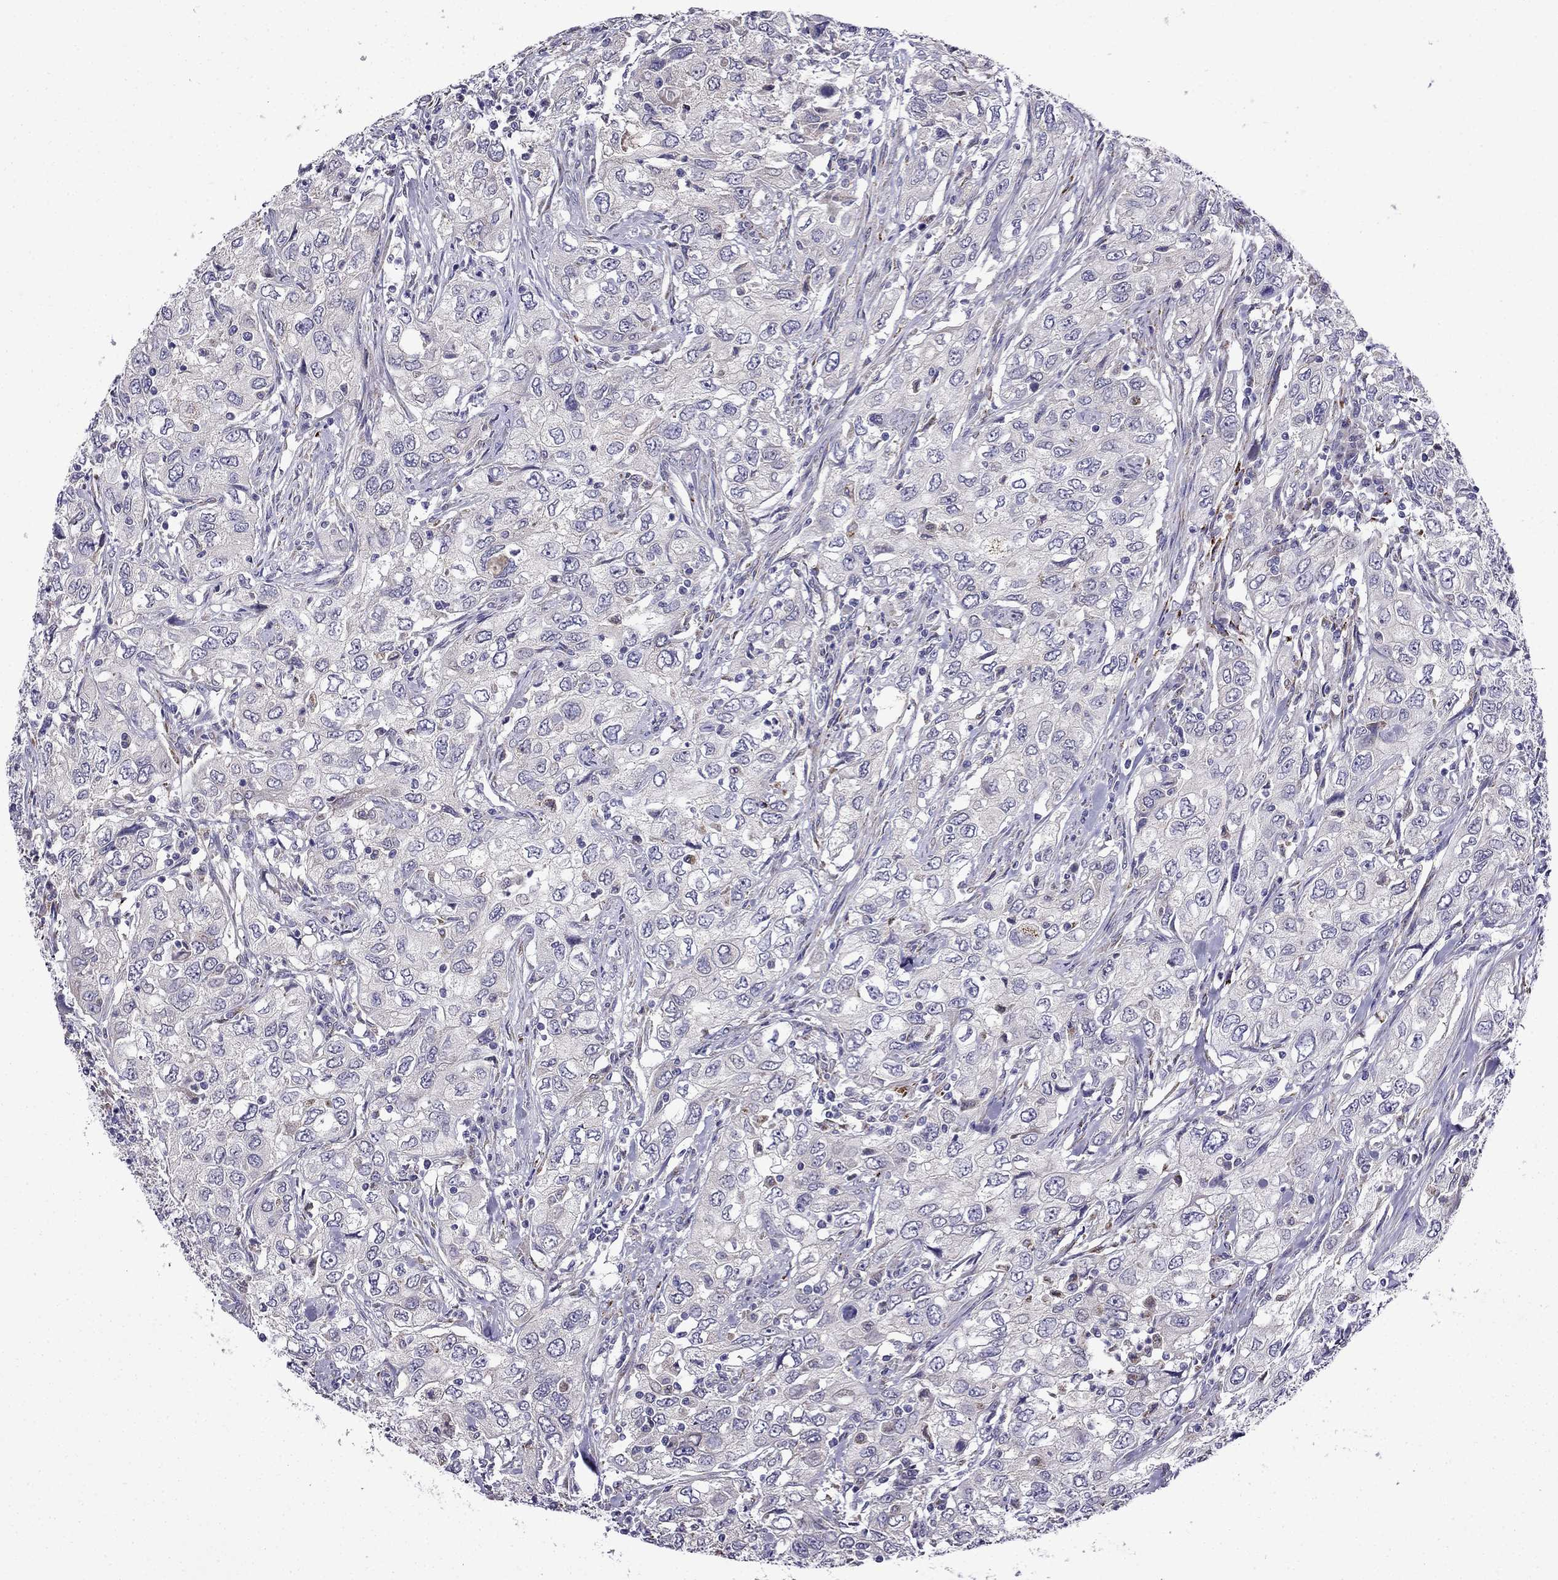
{"staining": {"intensity": "negative", "quantity": "none", "location": "none"}, "tissue": "urothelial cancer", "cell_type": "Tumor cells", "image_type": "cancer", "snomed": [{"axis": "morphology", "description": "Urothelial carcinoma, High grade"}, {"axis": "topography", "description": "Urinary bladder"}], "caption": "An immunohistochemistry histopathology image of urothelial cancer is shown. There is no staining in tumor cells of urothelial cancer. (Immunohistochemistry, brightfield microscopy, high magnification).", "gene": "PI16", "patient": {"sex": "male", "age": 76}}